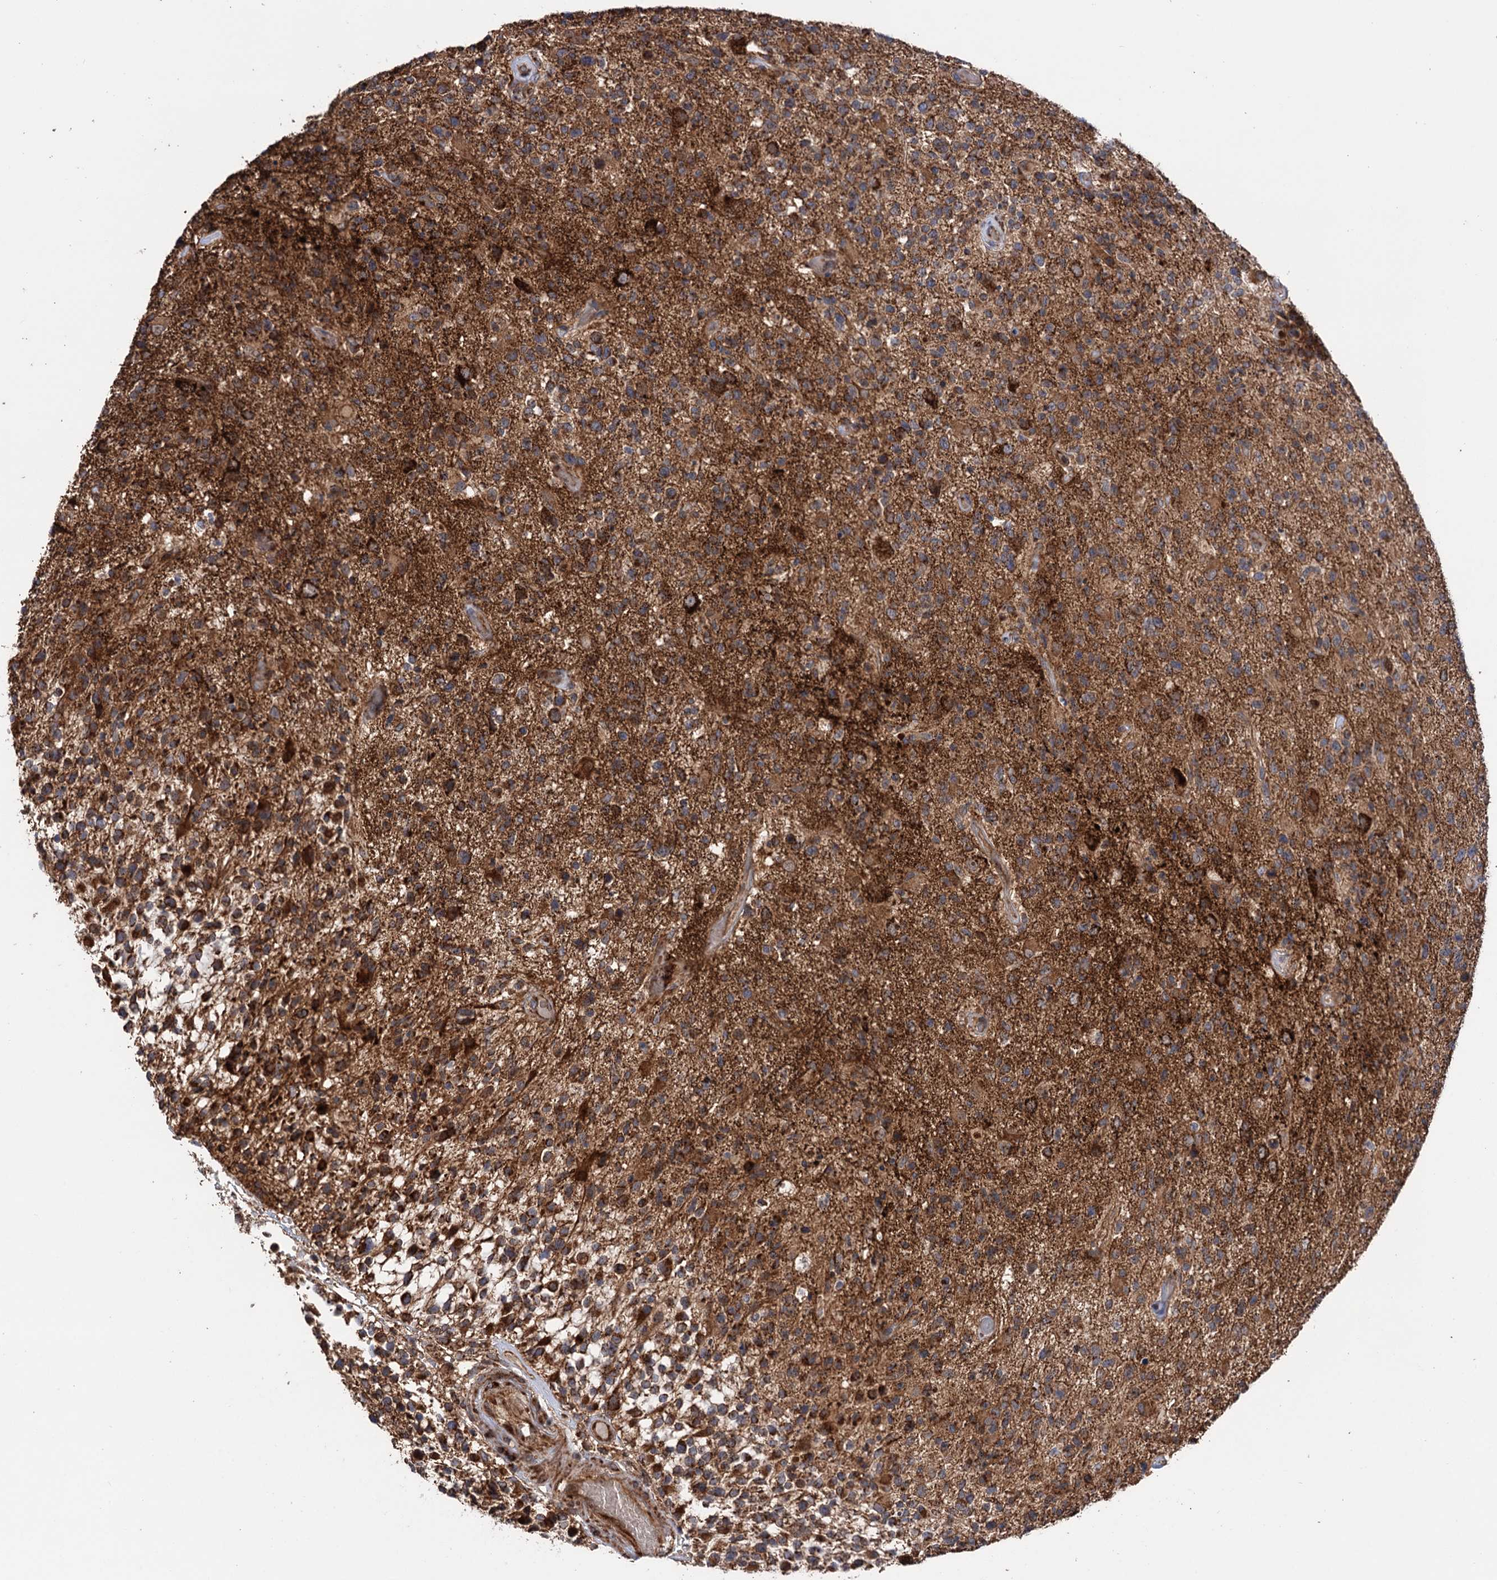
{"staining": {"intensity": "moderate", "quantity": "25%-75%", "location": "cytoplasmic/membranous"}, "tissue": "glioma", "cell_type": "Tumor cells", "image_type": "cancer", "snomed": [{"axis": "morphology", "description": "Glioma, malignant, High grade"}, {"axis": "morphology", "description": "Glioblastoma, NOS"}, {"axis": "topography", "description": "Brain"}], "caption": "This image shows IHC staining of human glioma, with medium moderate cytoplasmic/membranous expression in approximately 25%-75% of tumor cells.", "gene": "SUCLA2", "patient": {"sex": "male", "age": 60}}